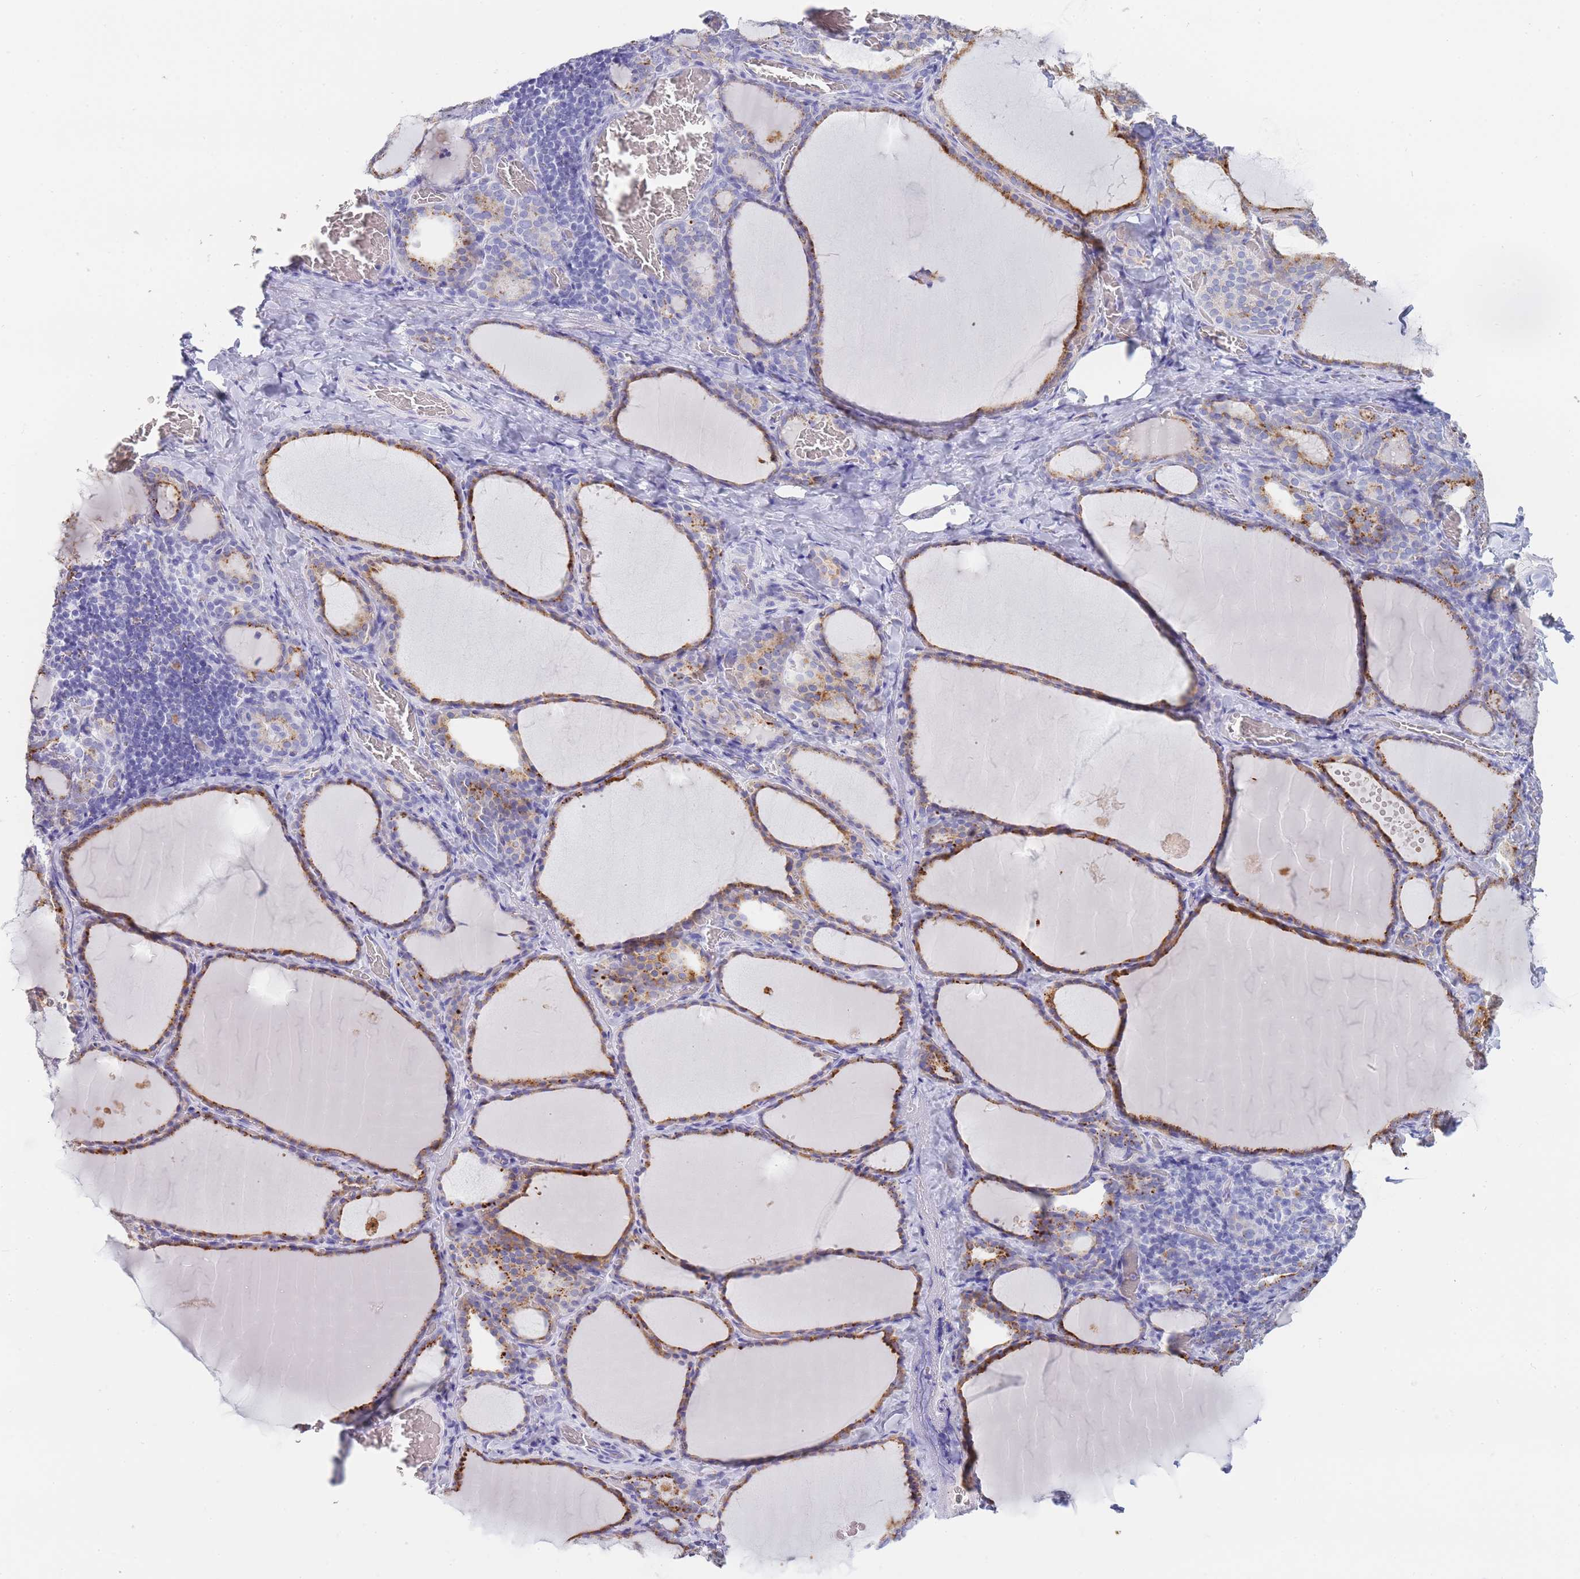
{"staining": {"intensity": "strong", "quantity": "25%-75%", "location": "cytoplasmic/membranous"}, "tissue": "thyroid gland", "cell_type": "Glandular cells", "image_type": "normal", "snomed": [{"axis": "morphology", "description": "Normal tissue, NOS"}, {"axis": "topography", "description": "Thyroid gland"}], "caption": "A brown stain shows strong cytoplasmic/membranous expression of a protein in glandular cells of unremarkable human thyroid gland. Using DAB (brown) and hematoxylin (blue) stains, captured at high magnification using brightfield microscopy.", "gene": "GAA", "patient": {"sex": "female", "age": 39}}